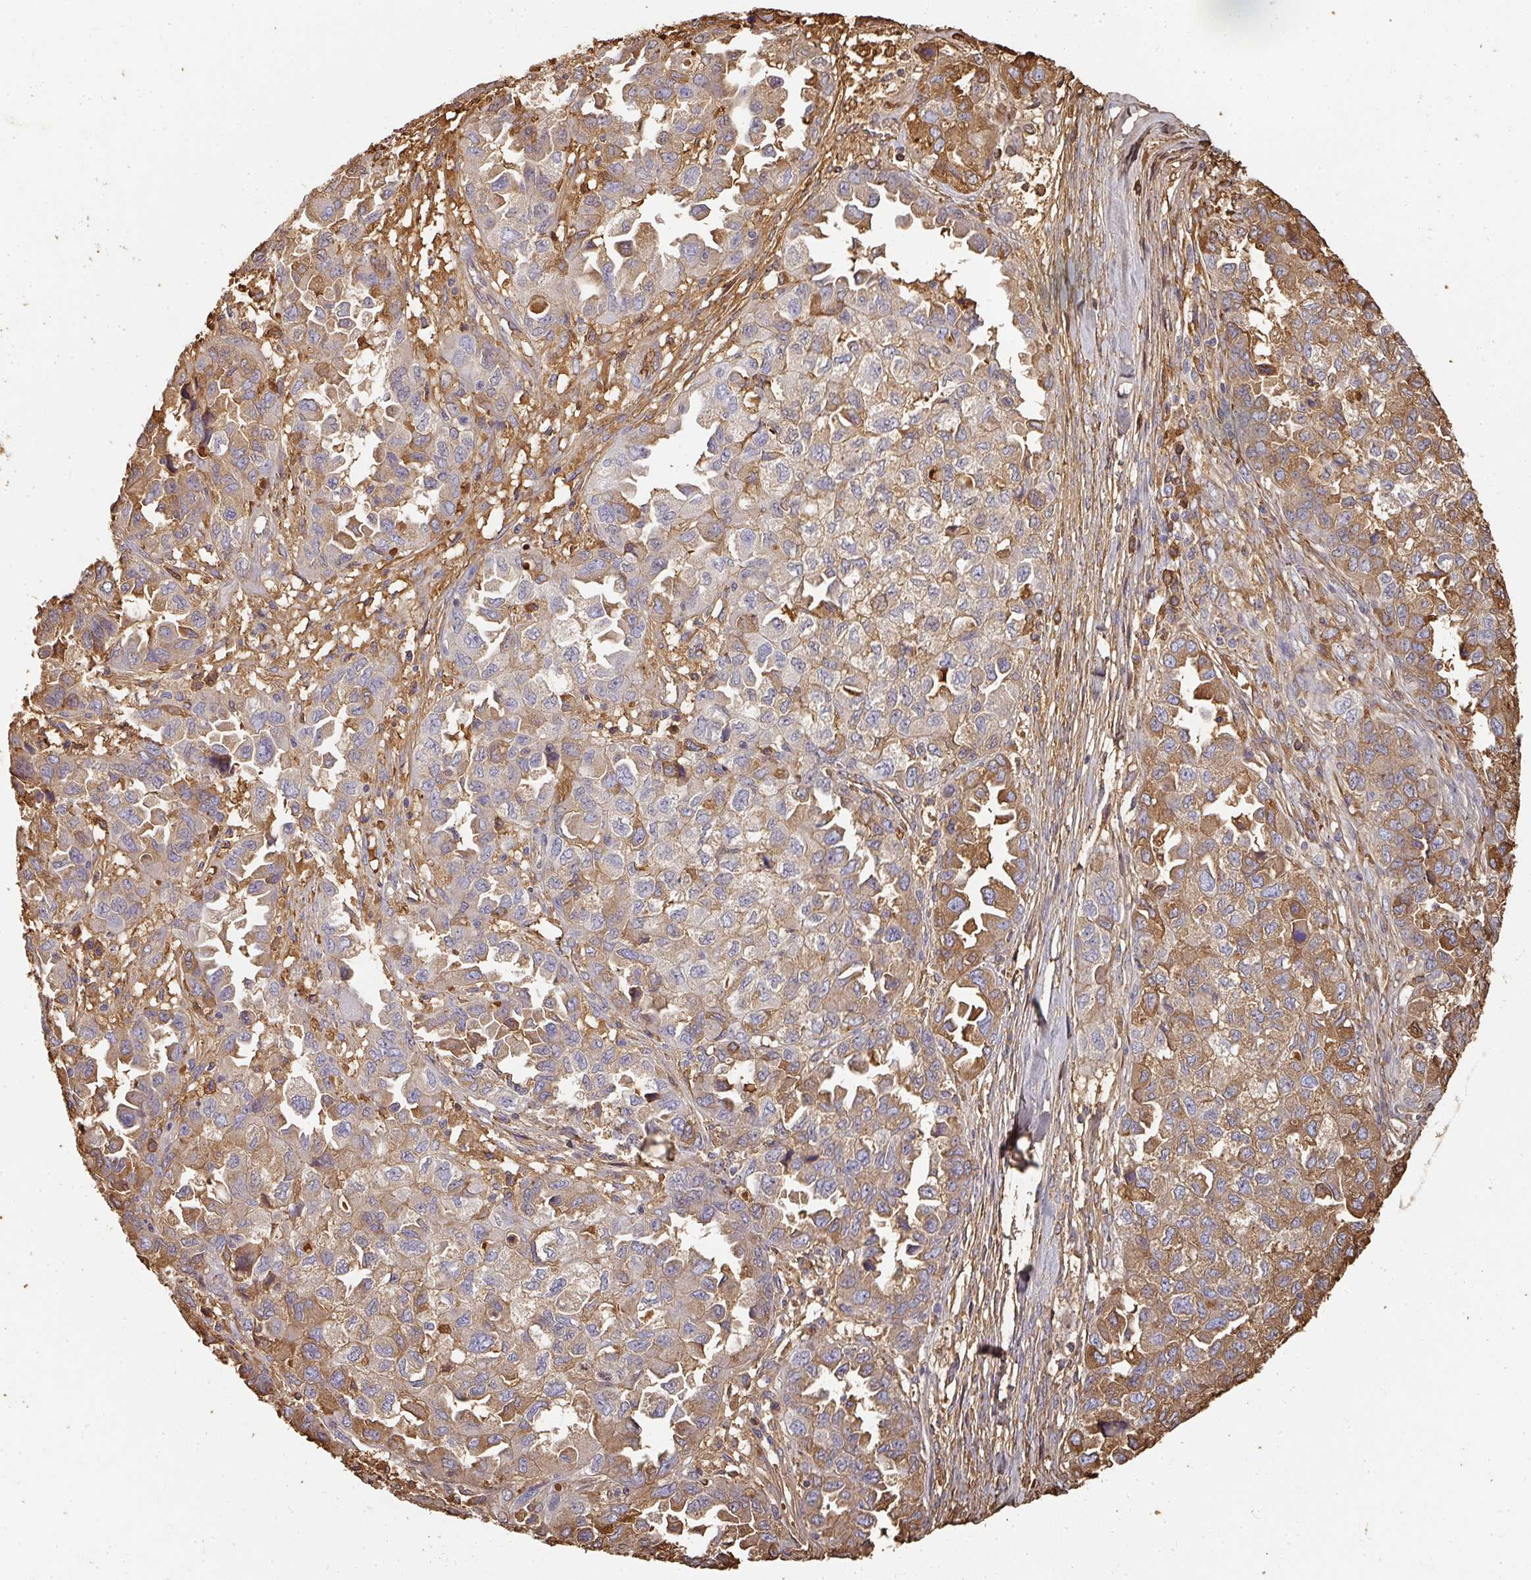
{"staining": {"intensity": "moderate", "quantity": ">75%", "location": "cytoplasmic/membranous"}, "tissue": "ovarian cancer", "cell_type": "Tumor cells", "image_type": "cancer", "snomed": [{"axis": "morphology", "description": "Cystadenocarcinoma, serous, NOS"}, {"axis": "topography", "description": "Ovary"}], "caption": "Immunohistochemical staining of human ovarian cancer reveals medium levels of moderate cytoplasmic/membranous protein expression in about >75% of tumor cells. (DAB (3,3'-diaminobenzidine) = brown stain, brightfield microscopy at high magnification).", "gene": "ALB", "patient": {"sex": "female", "age": 84}}